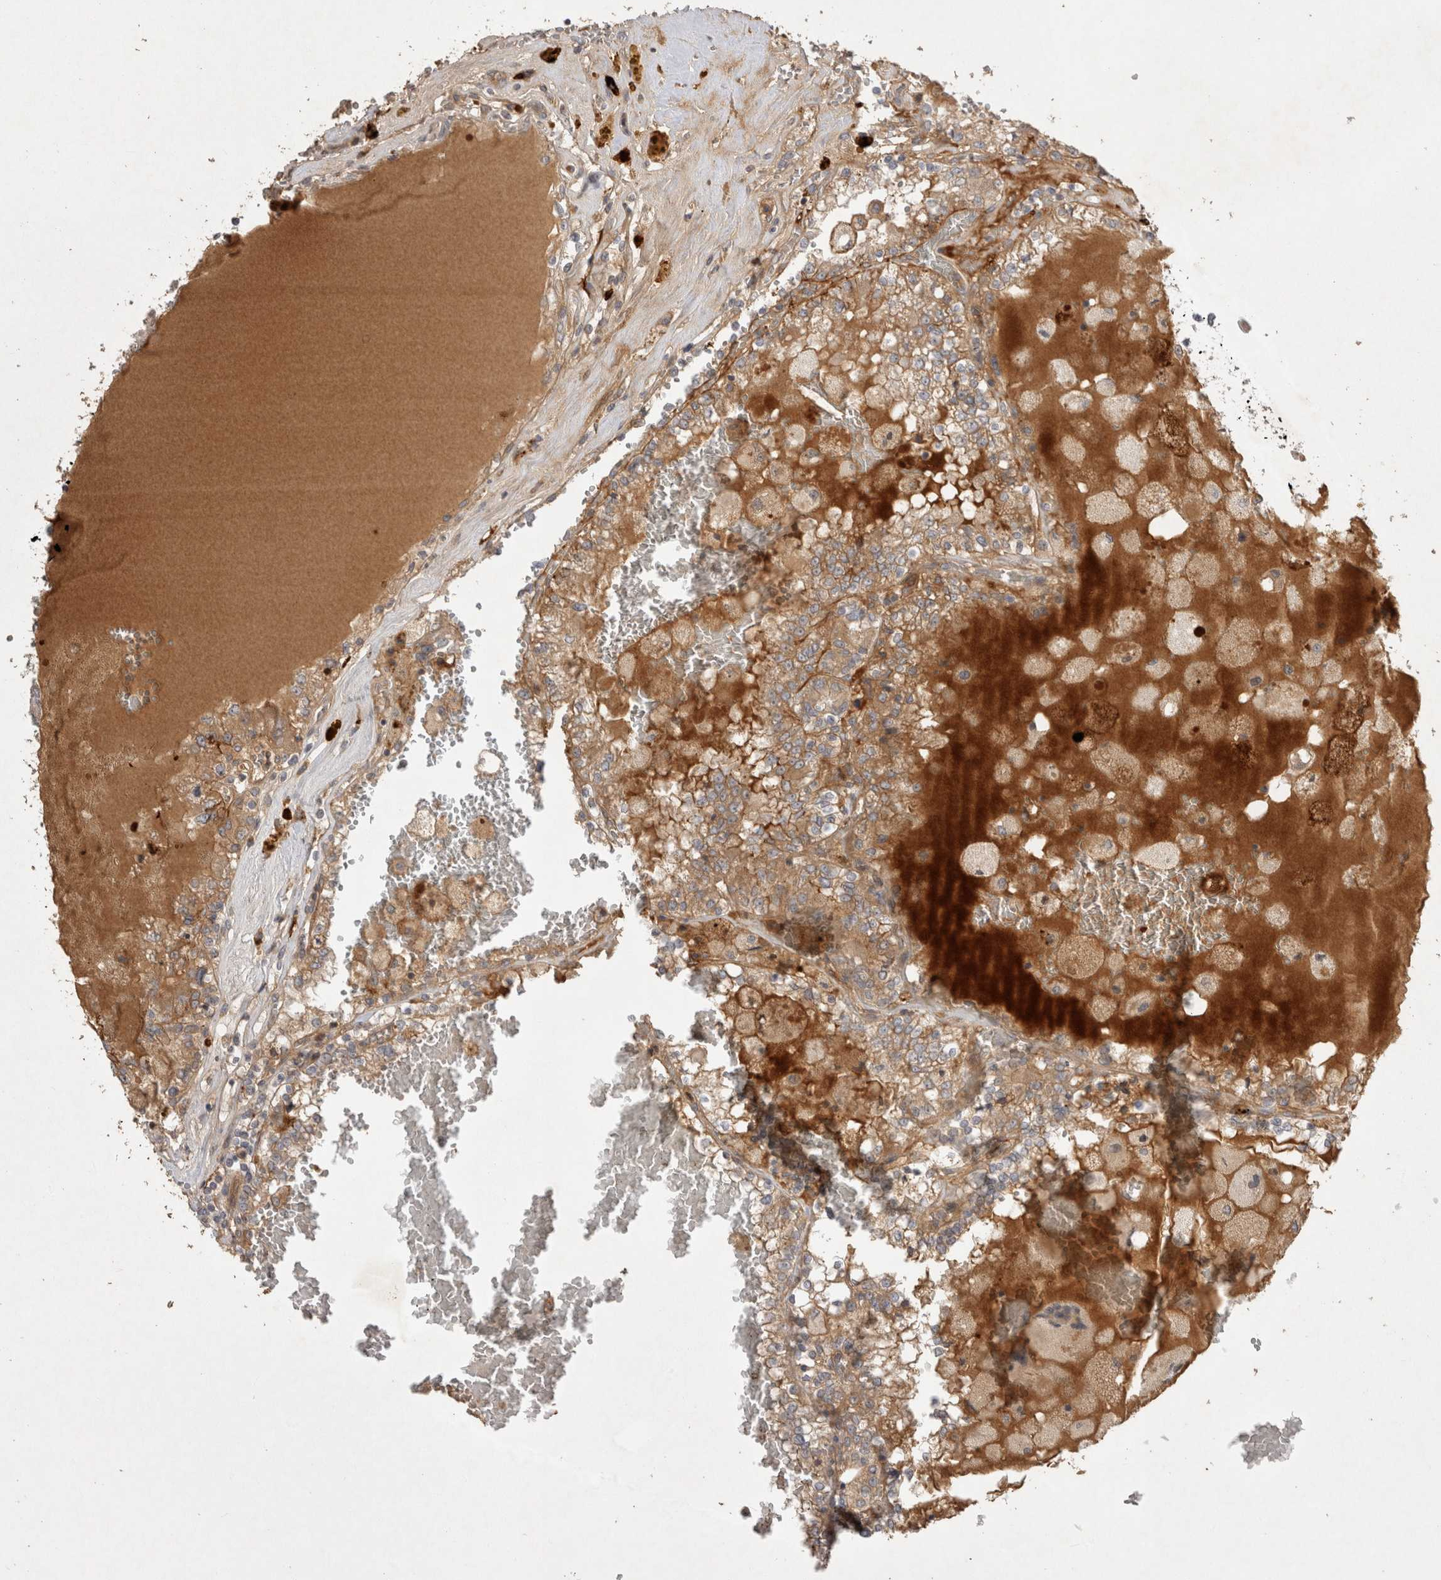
{"staining": {"intensity": "moderate", "quantity": ">75%", "location": "cytoplasmic/membranous"}, "tissue": "renal cancer", "cell_type": "Tumor cells", "image_type": "cancer", "snomed": [{"axis": "morphology", "description": "Adenocarcinoma, NOS"}, {"axis": "topography", "description": "Kidney"}], "caption": "Tumor cells exhibit moderate cytoplasmic/membranous expression in approximately >75% of cells in renal adenocarcinoma.", "gene": "PPP1R42", "patient": {"sex": "female", "age": 56}}